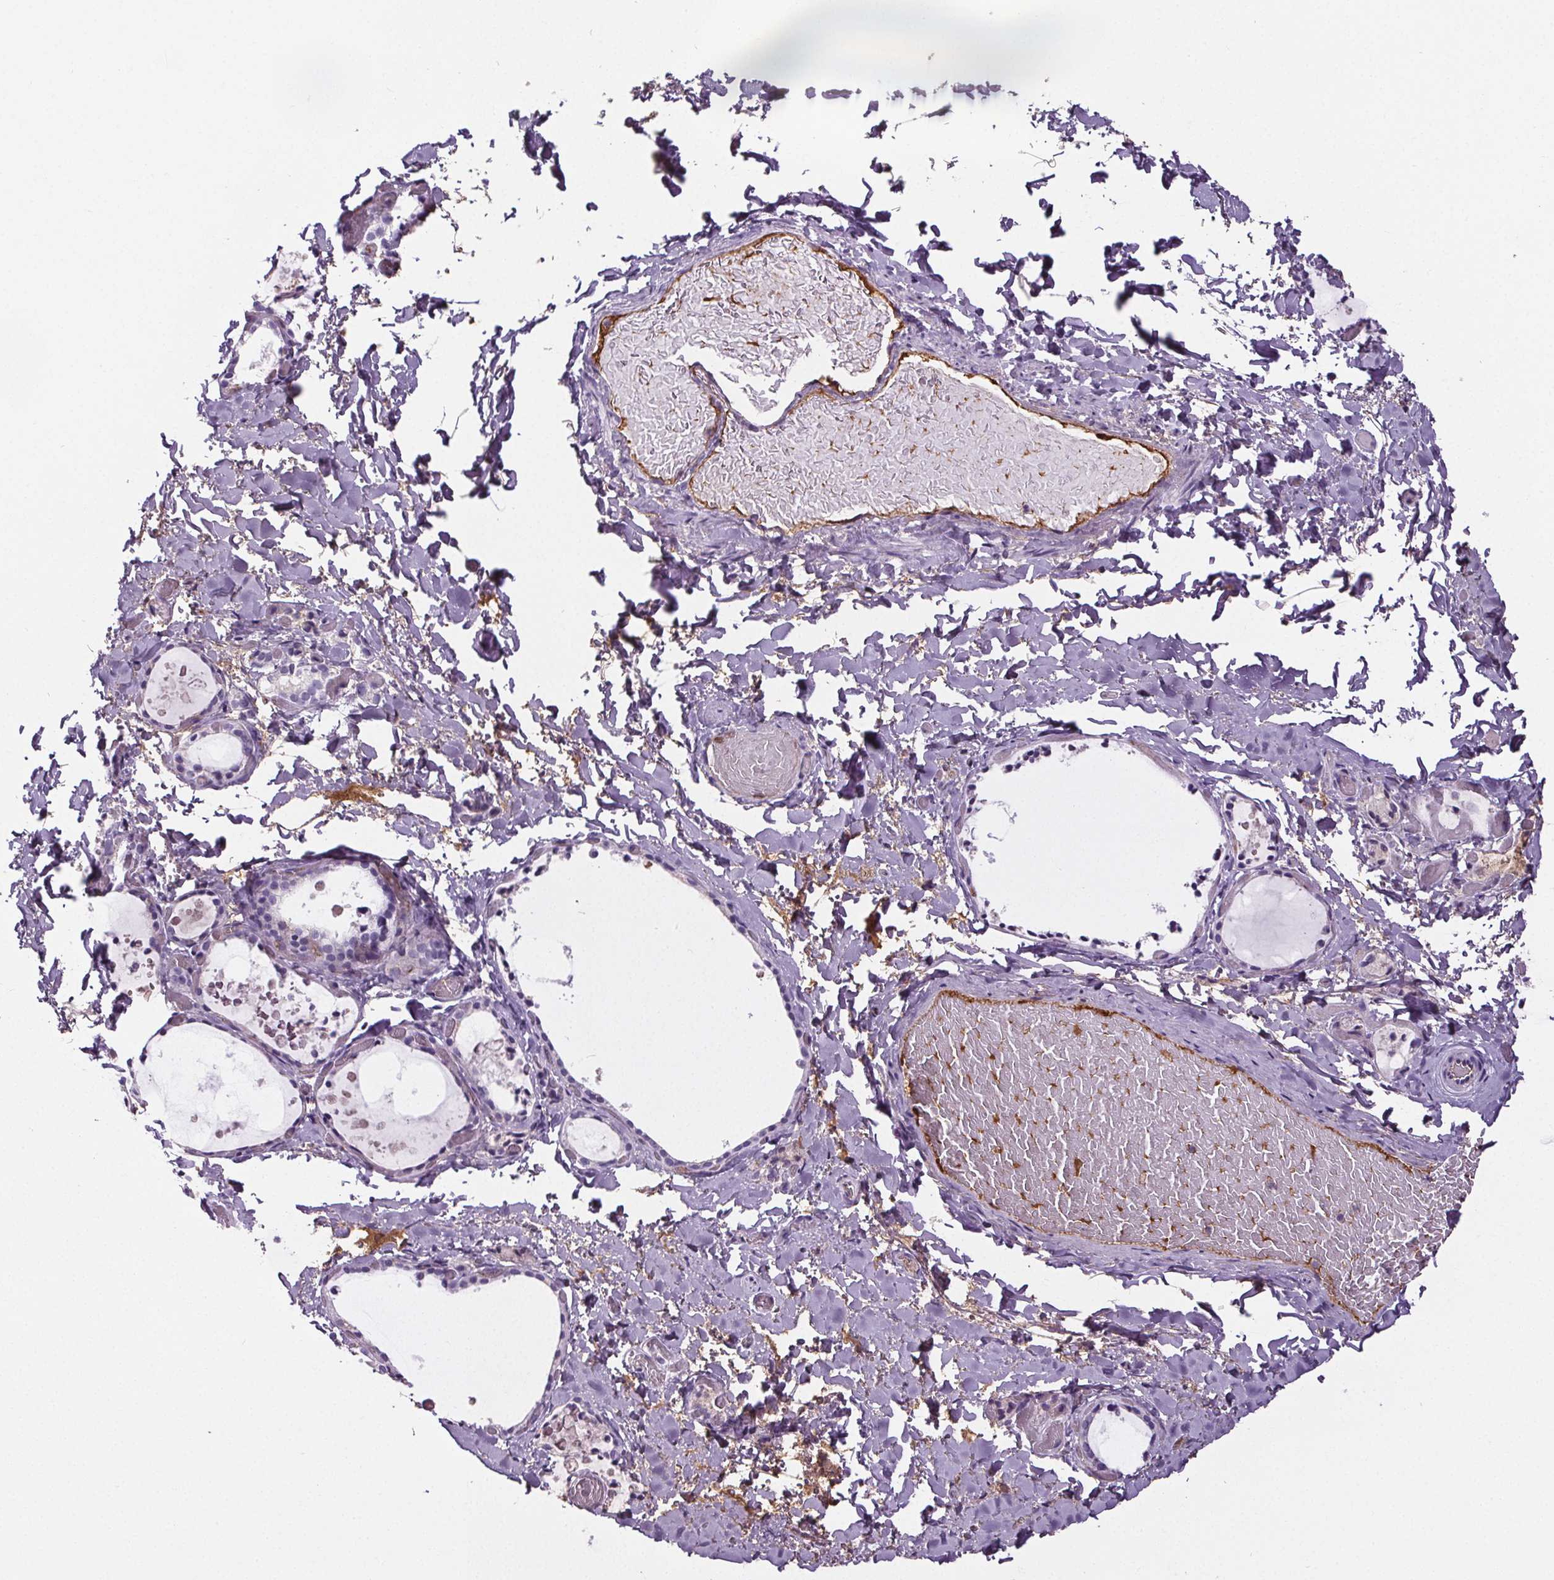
{"staining": {"intensity": "negative", "quantity": "none", "location": "none"}, "tissue": "thyroid gland", "cell_type": "Glandular cells", "image_type": "normal", "snomed": [{"axis": "morphology", "description": "Normal tissue, NOS"}, {"axis": "topography", "description": "Thyroid gland"}], "caption": "The photomicrograph reveals no significant staining in glandular cells of thyroid gland.", "gene": "CD5L", "patient": {"sex": "female", "age": 56}}